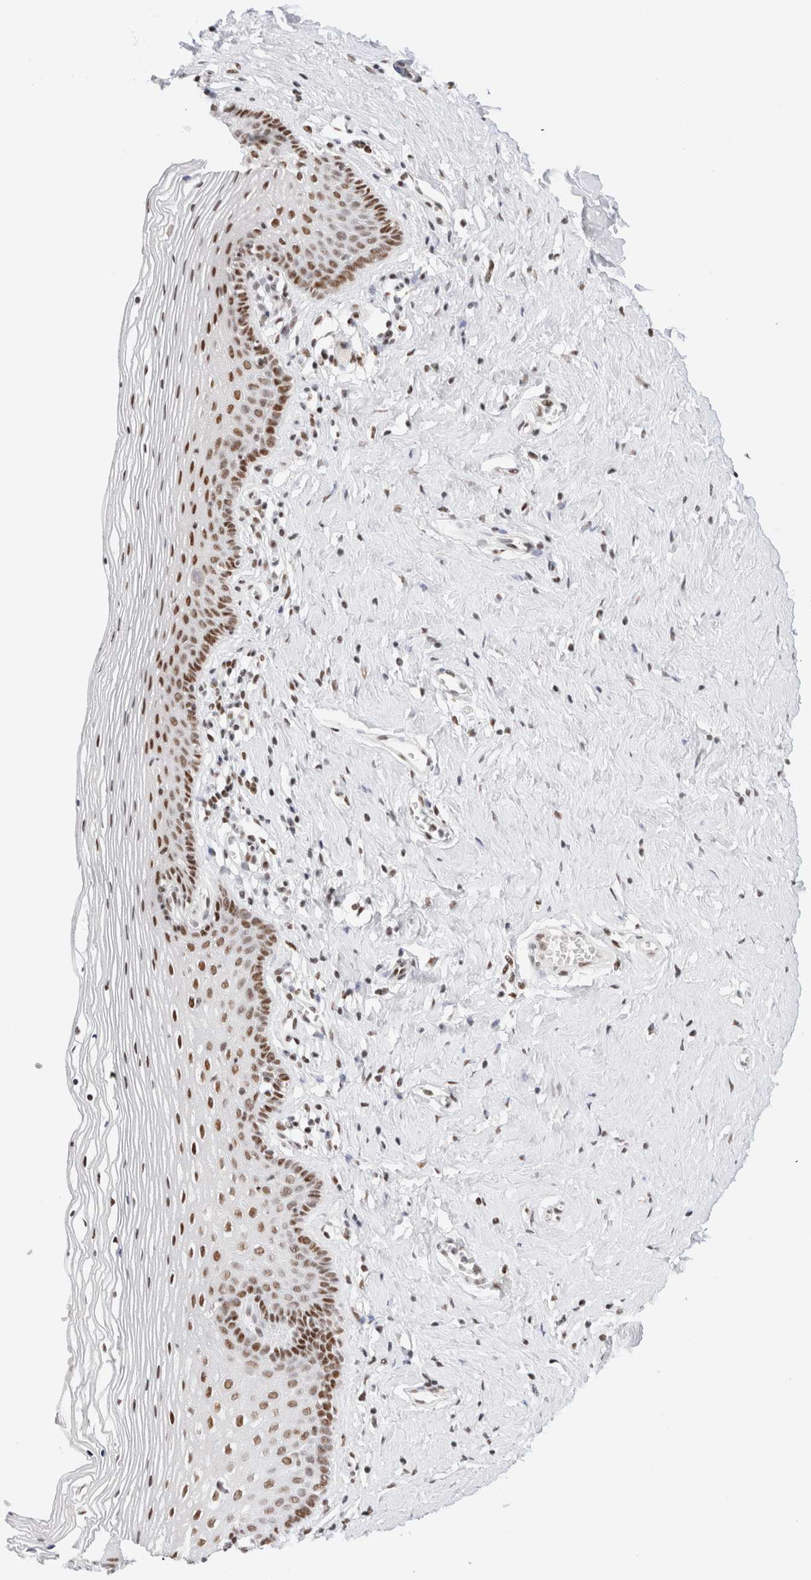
{"staining": {"intensity": "moderate", "quantity": ">75%", "location": "nuclear"}, "tissue": "vagina", "cell_type": "Squamous epithelial cells", "image_type": "normal", "snomed": [{"axis": "morphology", "description": "Normal tissue, NOS"}, {"axis": "topography", "description": "Vagina"}], "caption": "Protein expression analysis of benign human vagina reveals moderate nuclear positivity in approximately >75% of squamous epithelial cells. (Brightfield microscopy of DAB IHC at high magnification).", "gene": "ZNF282", "patient": {"sex": "female", "age": 32}}